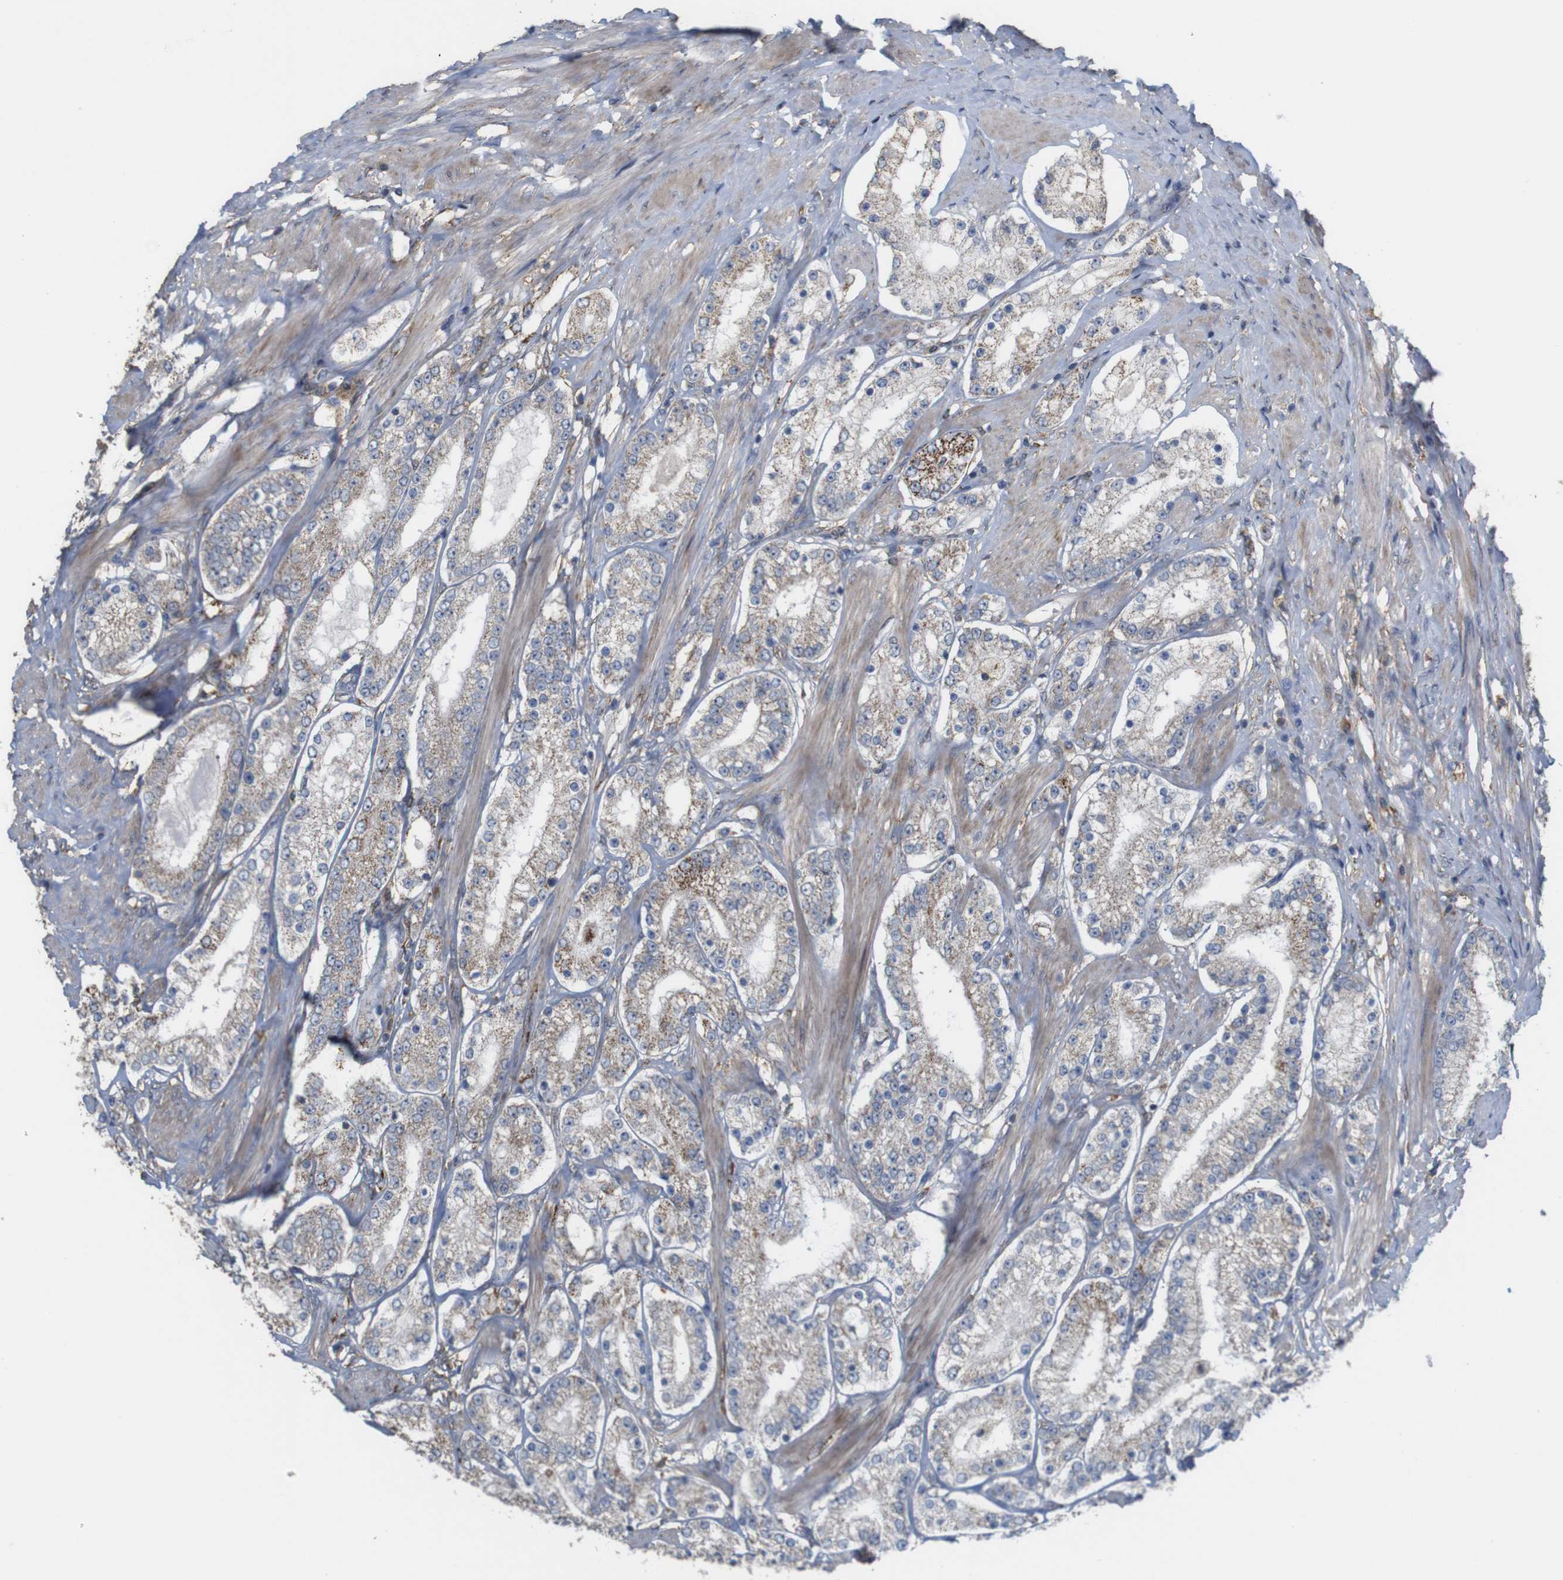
{"staining": {"intensity": "weak", "quantity": ">75%", "location": "cytoplasmic/membranous"}, "tissue": "prostate cancer", "cell_type": "Tumor cells", "image_type": "cancer", "snomed": [{"axis": "morphology", "description": "Adenocarcinoma, Low grade"}, {"axis": "topography", "description": "Prostate"}], "caption": "This is a micrograph of immunohistochemistry staining of prostate adenocarcinoma (low-grade), which shows weak expression in the cytoplasmic/membranous of tumor cells.", "gene": "PTPRR", "patient": {"sex": "male", "age": 63}}